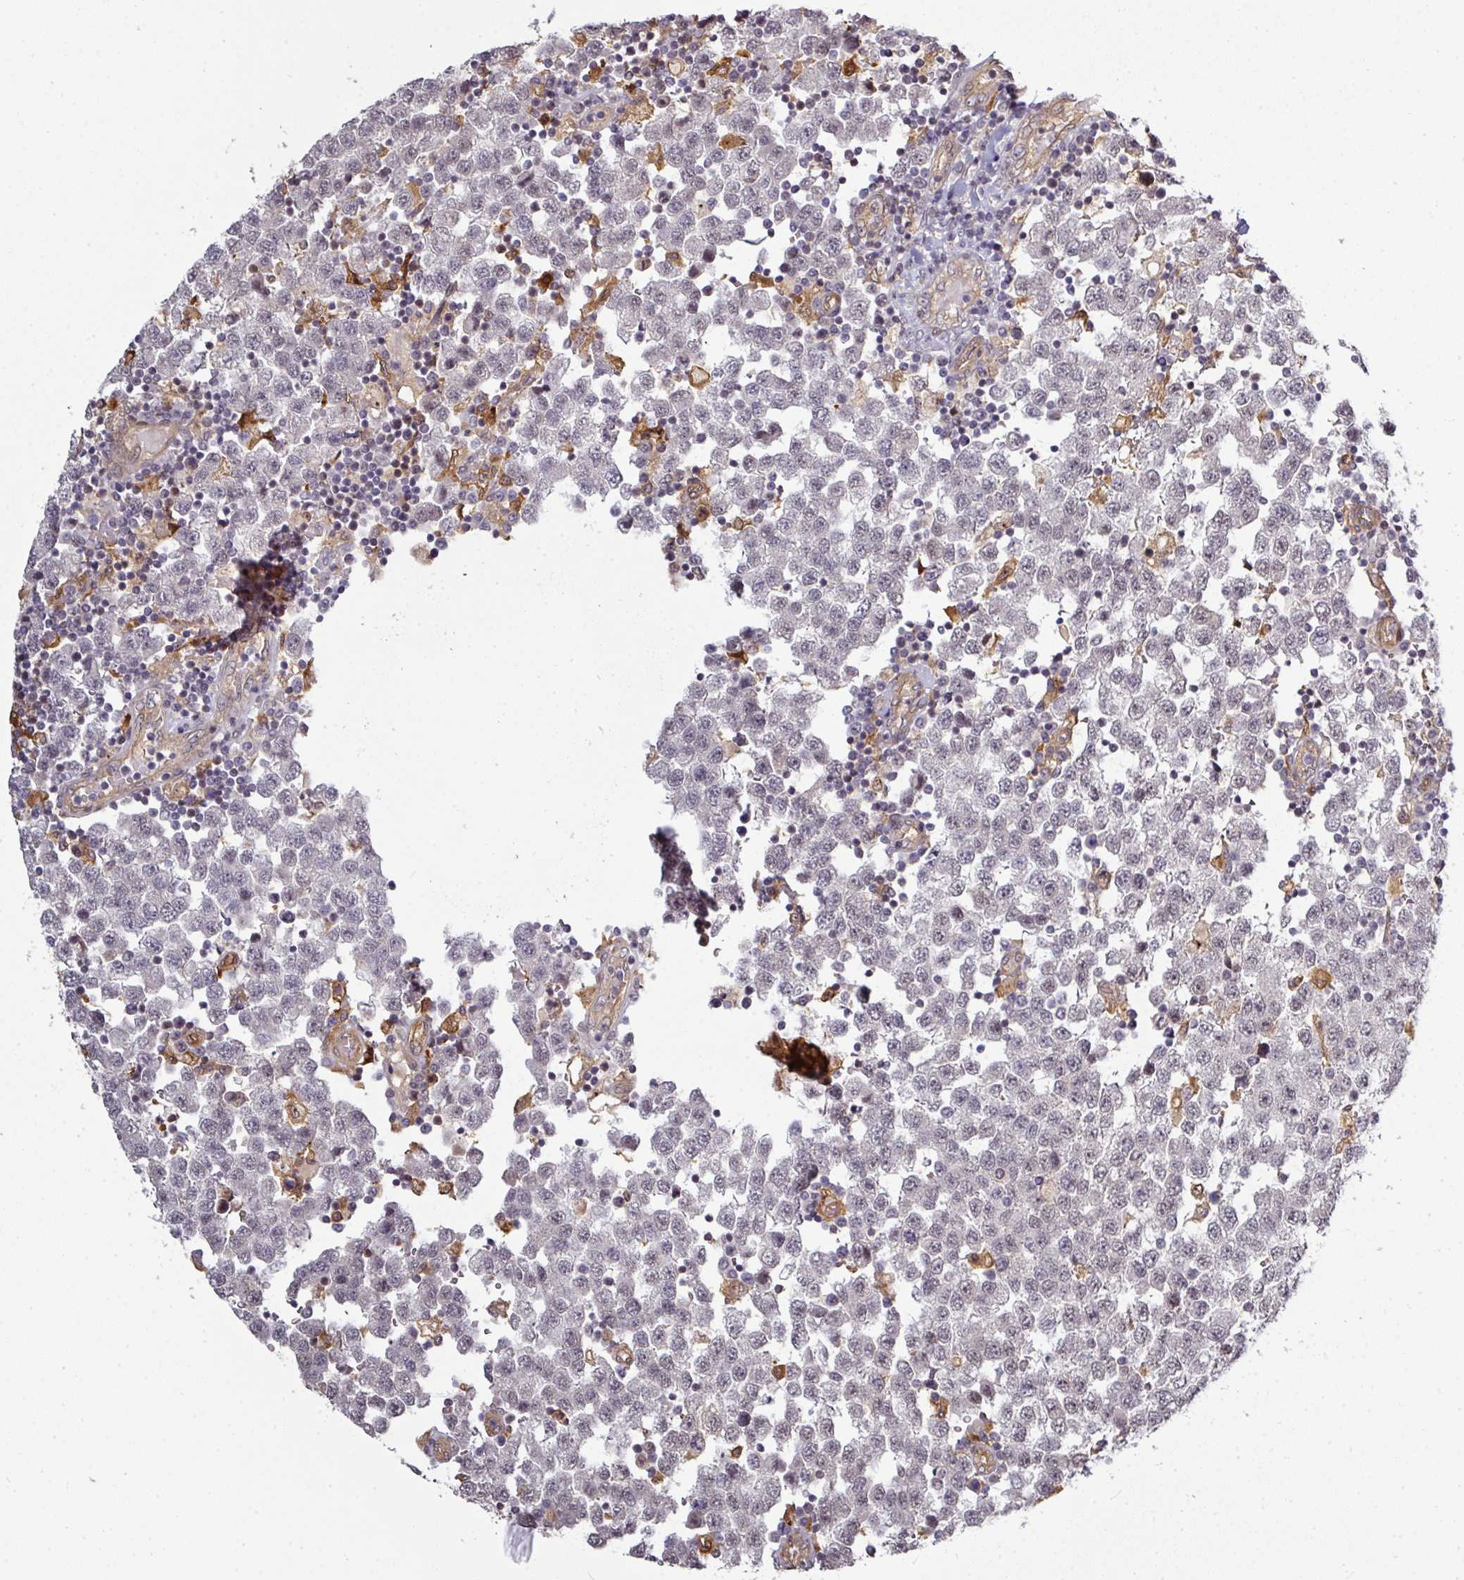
{"staining": {"intensity": "weak", "quantity": "<25%", "location": "nuclear"}, "tissue": "testis cancer", "cell_type": "Tumor cells", "image_type": "cancer", "snomed": [{"axis": "morphology", "description": "Seminoma, NOS"}, {"axis": "topography", "description": "Testis"}], "caption": "Seminoma (testis) stained for a protein using immunohistochemistry (IHC) displays no expression tumor cells.", "gene": "GTF2H3", "patient": {"sex": "male", "age": 34}}